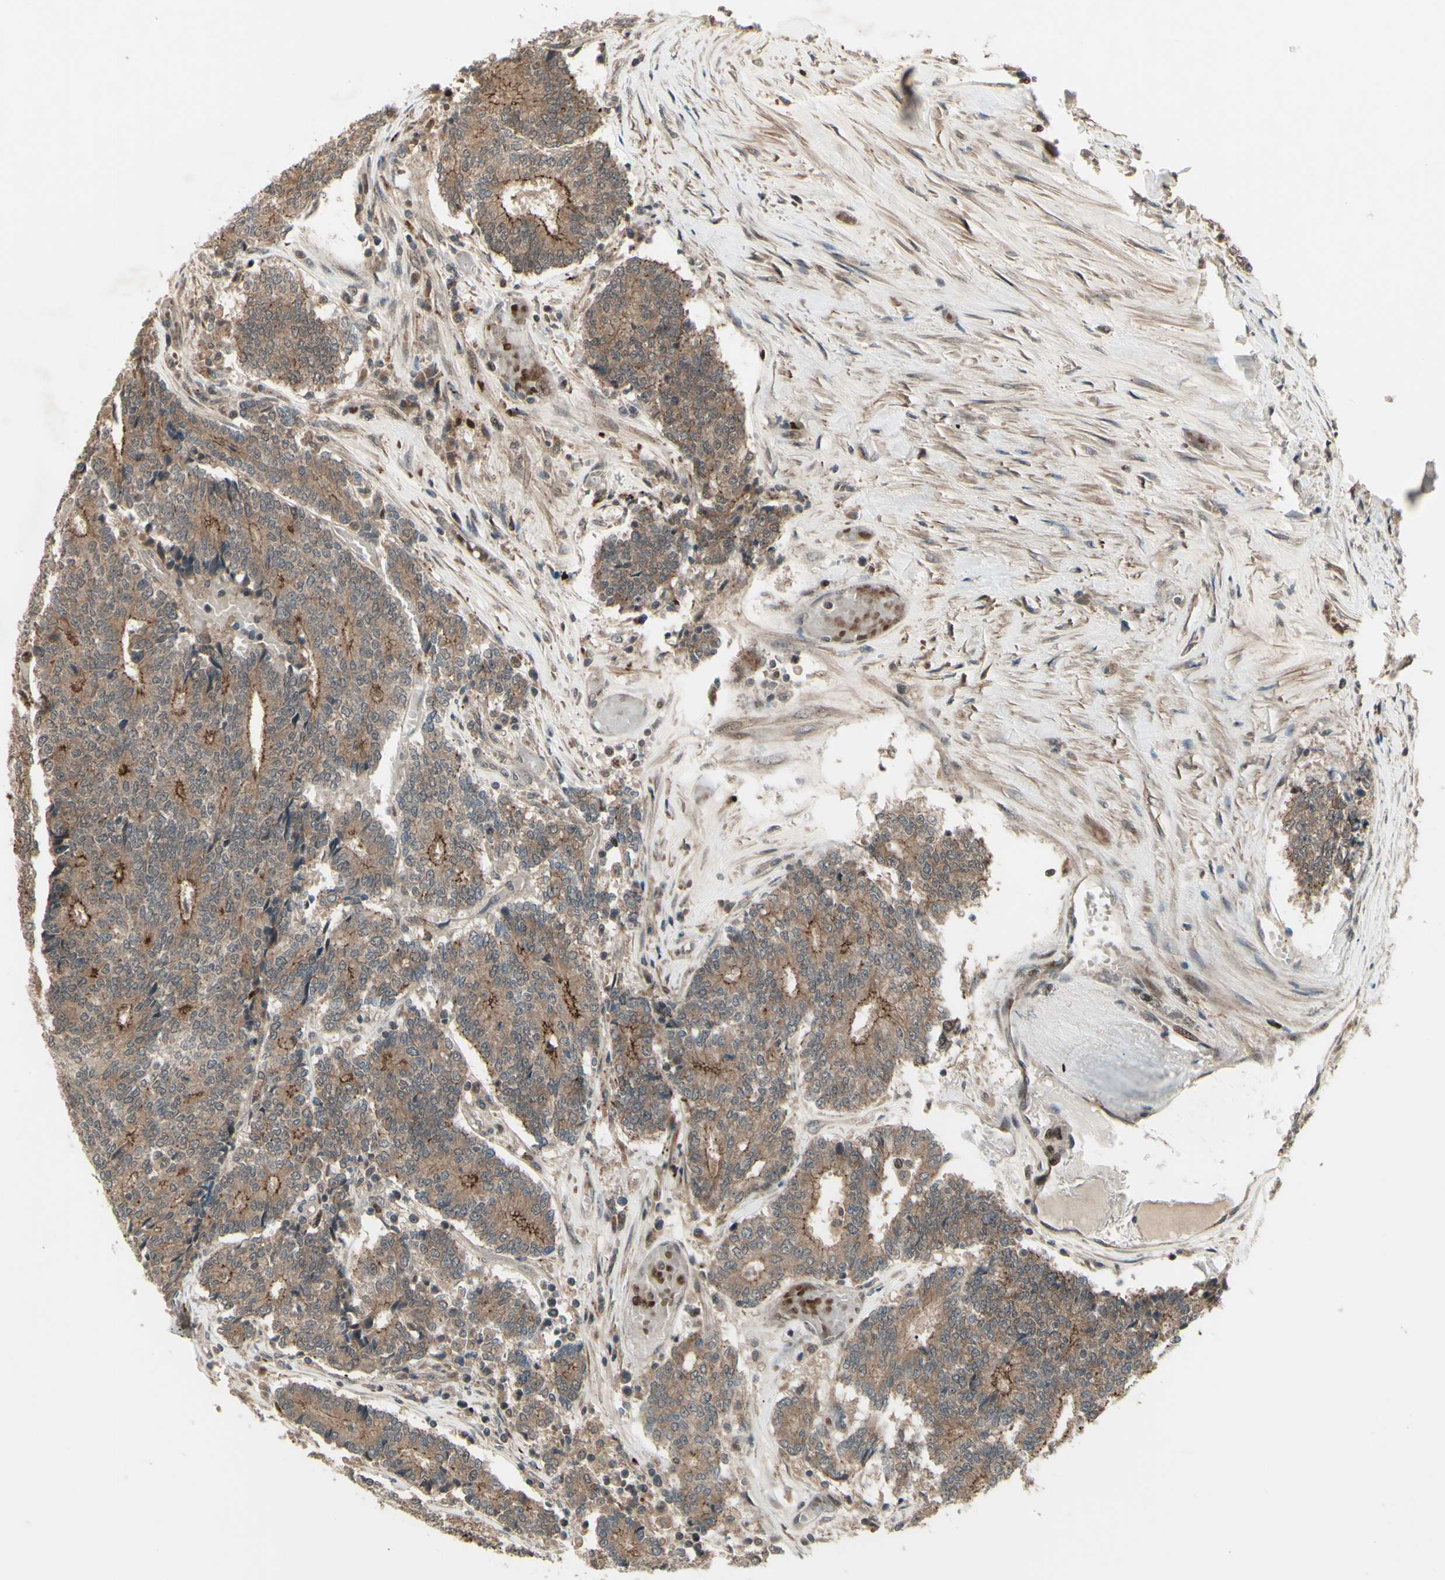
{"staining": {"intensity": "moderate", "quantity": ">75%", "location": "cytoplasmic/membranous"}, "tissue": "prostate cancer", "cell_type": "Tumor cells", "image_type": "cancer", "snomed": [{"axis": "morphology", "description": "Normal tissue, NOS"}, {"axis": "morphology", "description": "Adenocarcinoma, High grade"}, {"axis": "topography", "description": "Prostate"}, {"axis": "topography", "description": "Seminal veicle"}], "caption": "High-magnification brightfield microscopy of prostate cancer stained with DAB (brown) and counterstained with hematoxylin (blue). tumor cells exhibit moderate cytoplasmic/membranous positivity is seen in approximately>75% of cells. (IHC, brightfield microscopy, high magnification).", "gene": "MLF2", "patient": {"sex": "male", "age": 55}}